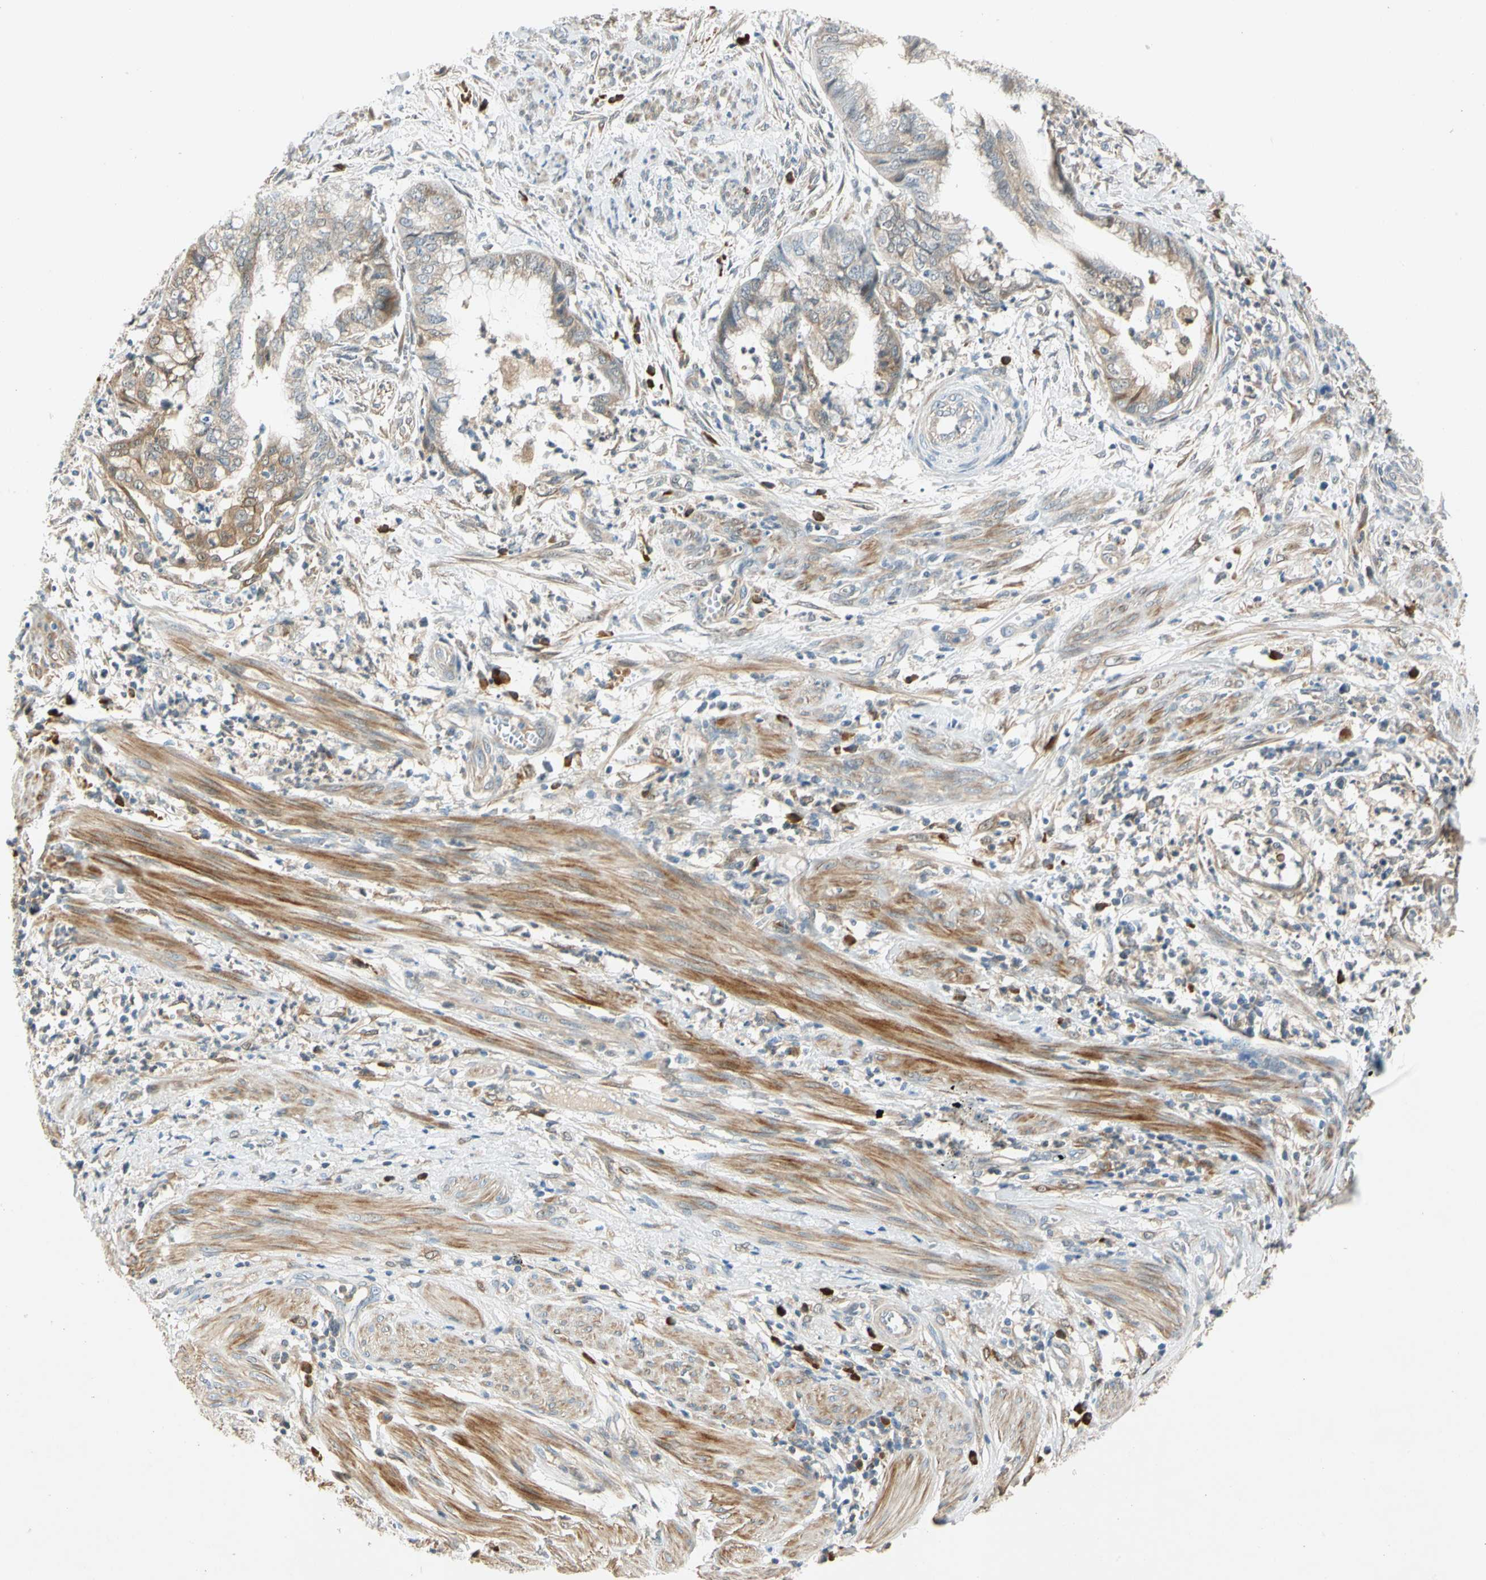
{"staining": {"intensity": "moderate", "quantity": "25%-75%", "location": "cytoplasmic/membranous"}, "tissue": "endometrial cancer", "cell_type": "Tumor cells", "image_type": "cancer", "snomed": [{"axis": "morphology", "description": "Necrosis, NOS"}, {"axis": "morphology", "description": "Adenocarcinoma, NOS"}, {"axis": "topography", "description": "Endometrium"}], "caption": "A photomicrograph of endometrial cancer stained for a protein shows moderate cytoplasmic/membranous brown staining in tumor cells.", "gene": "WIPI1", "patient": {"sex": "female", "age": 79}}